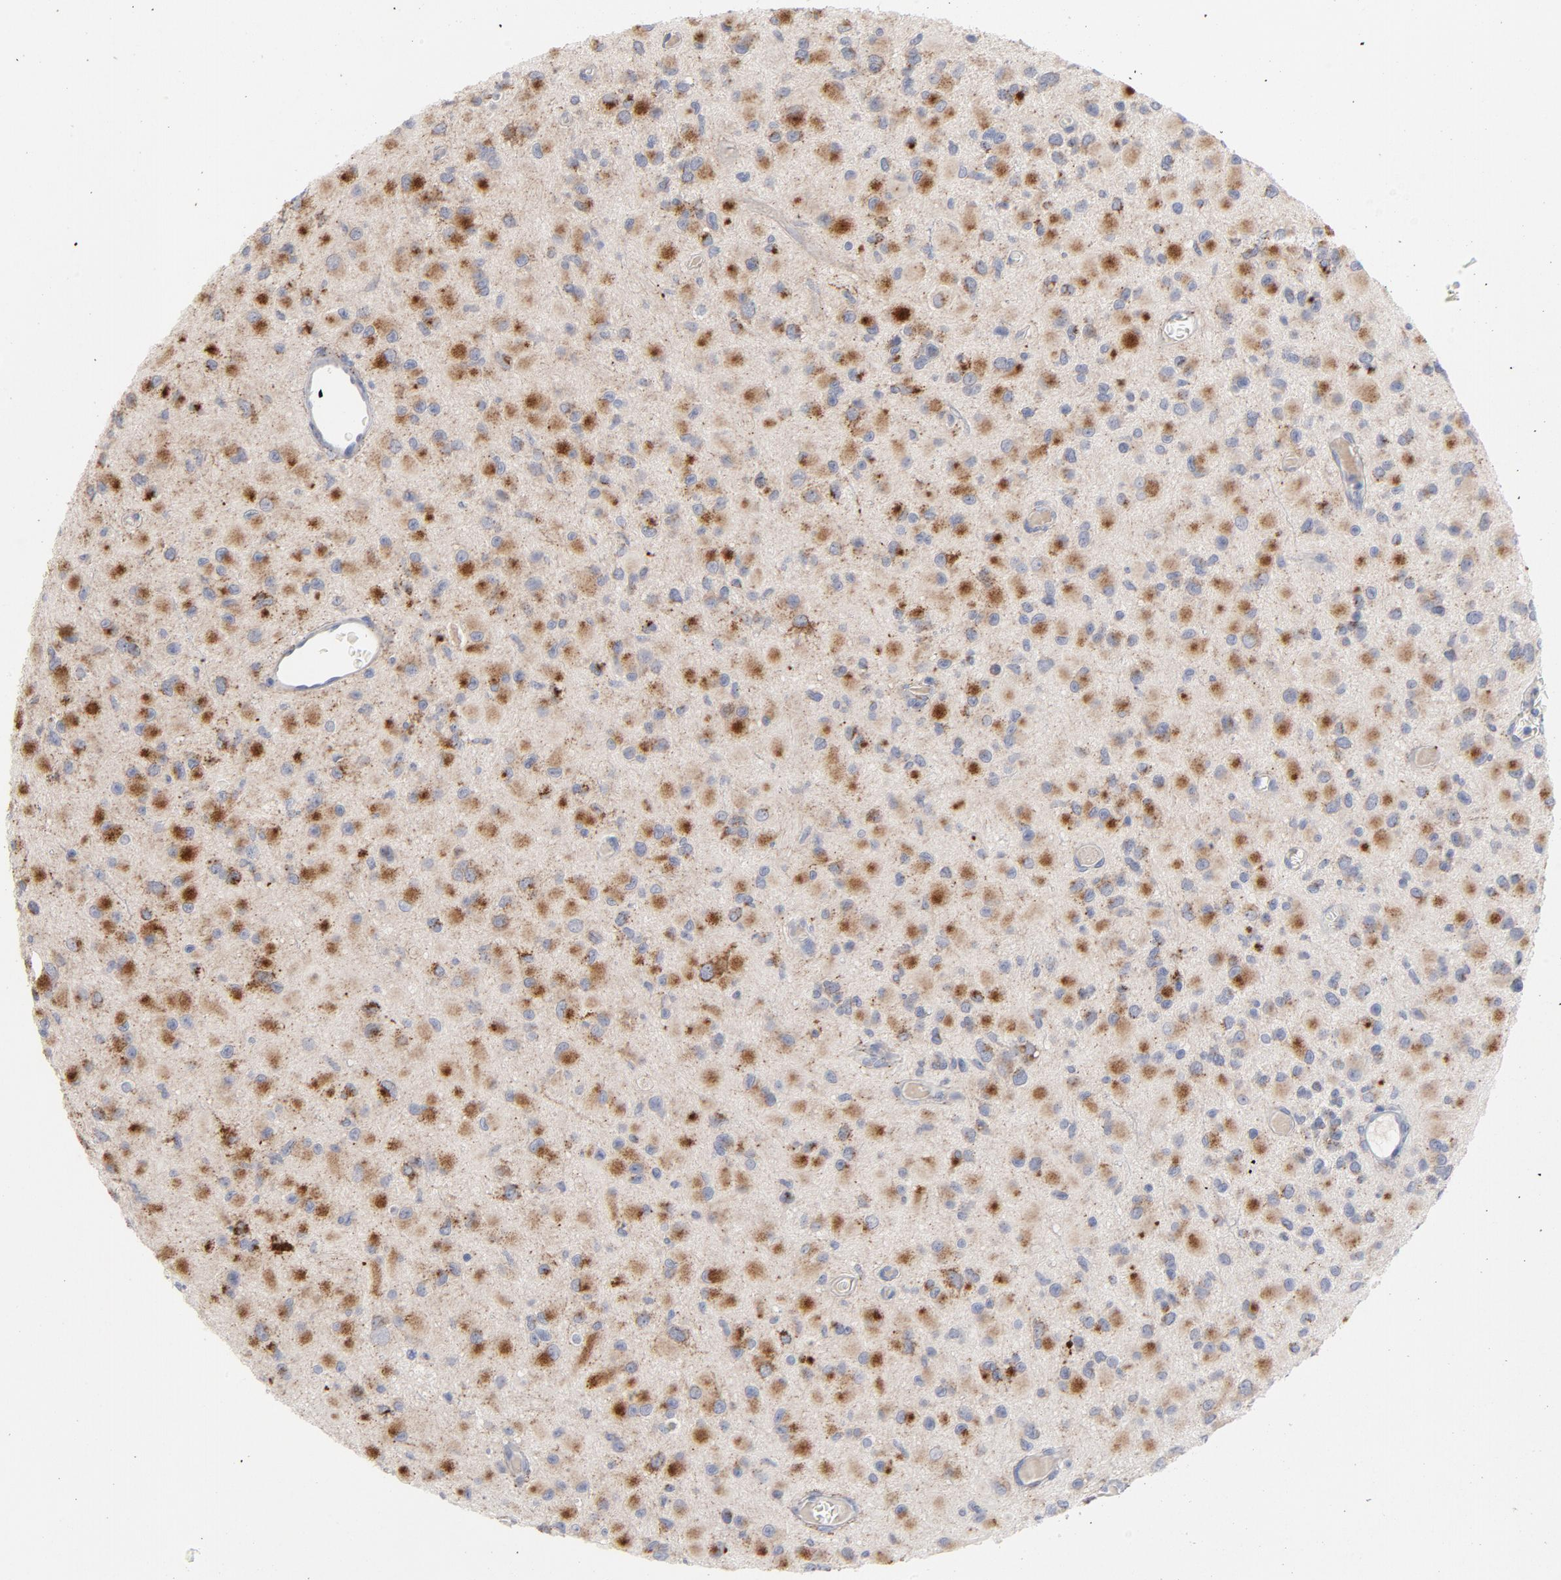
{"staining": {"intensity": "negative", "quantity": "none", "location": "none"}, "tissue": "glioma", "cell_type": "Tumor cells", "image_type": "cancer", "snomed": [{"axis": "morphology", "description": "Glioma, malignant, Low grade"}, {"axis": "topography", "description": "Brain"}], "caption": "Immunohistochemical staining of malignant glioma (low-grade) exhibits no significant expression in tumor cells.", "gene": "CPE", "patient": {"sex": "male", "age": 42}}